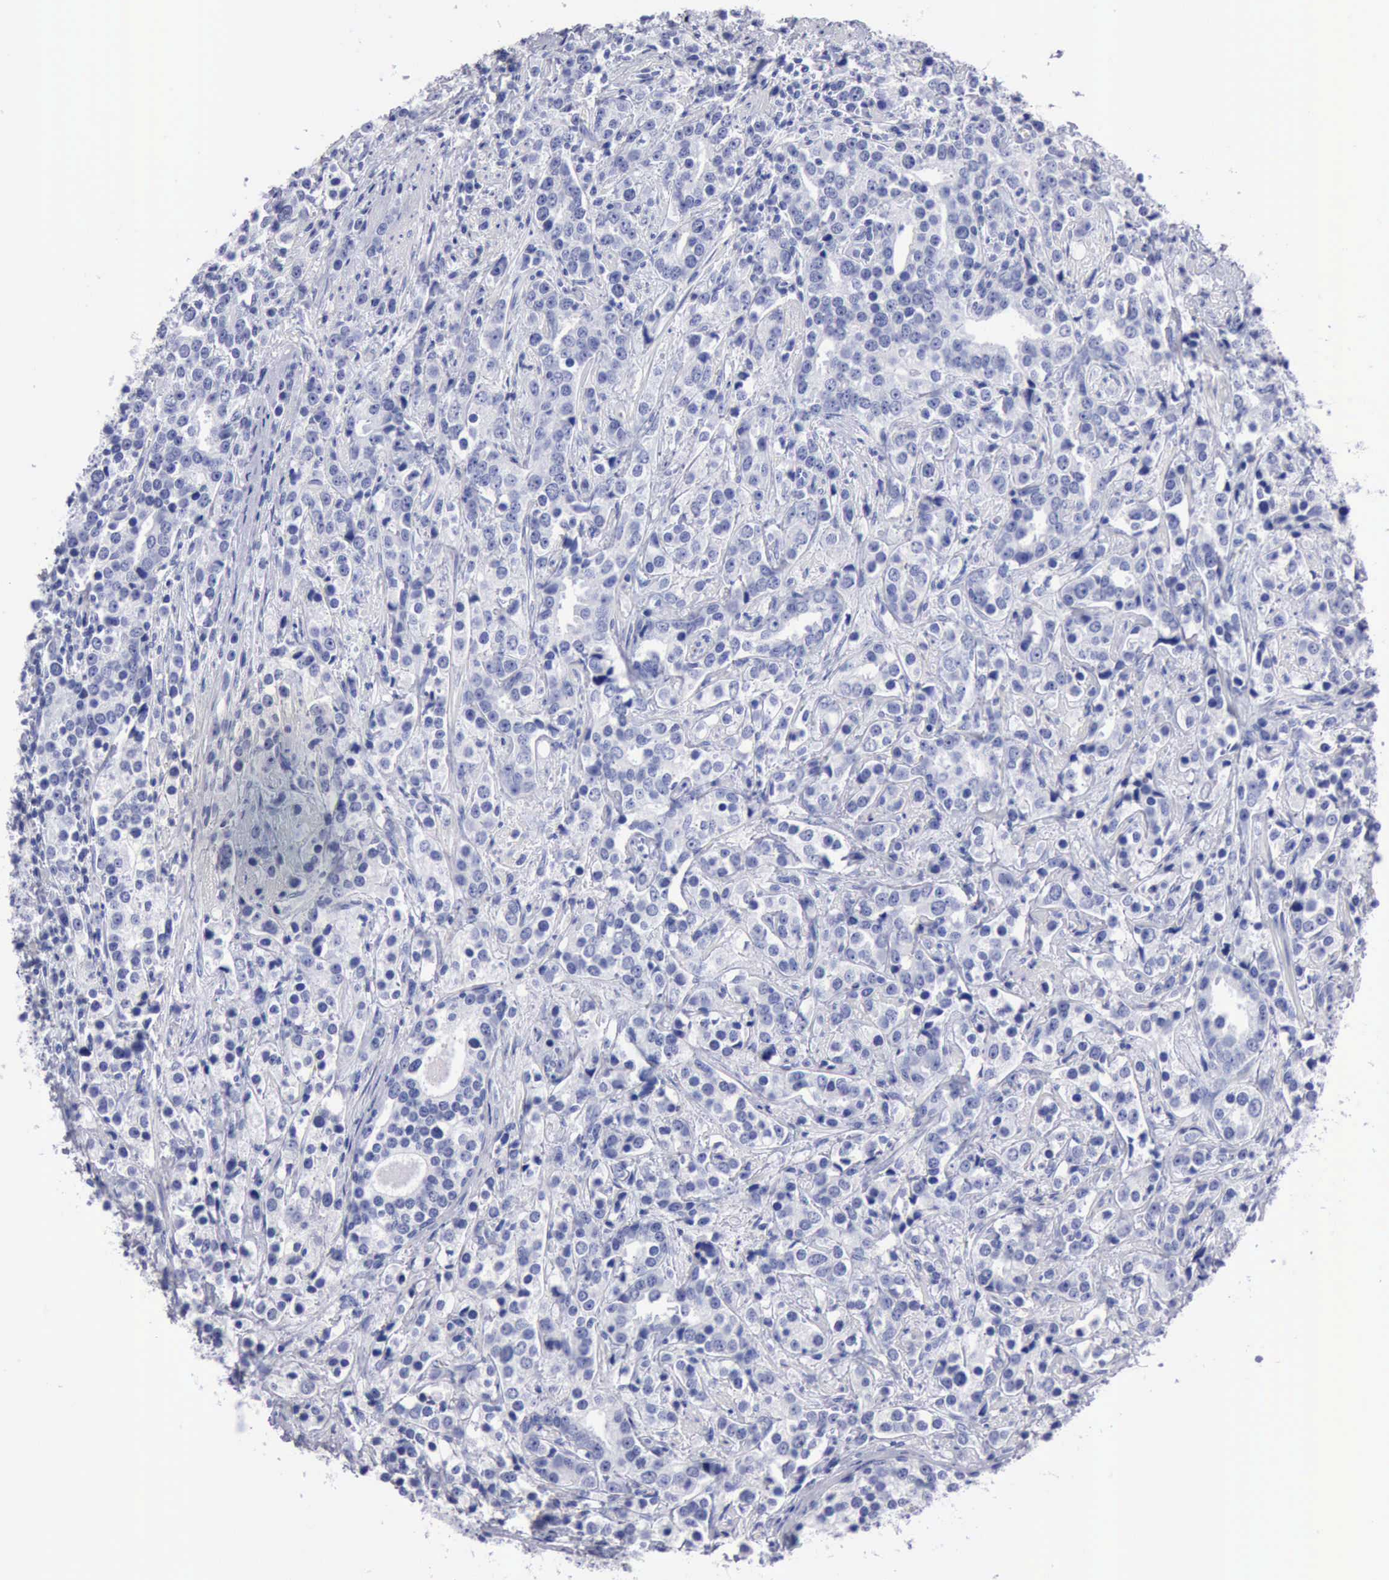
{"staining": {"intensity": "negative", "quantity": "none", "location": "none"}, "tissue": "prostate cancer", "cell_type": "Tumor cells", "image_type": "cancer", "snomed": [{"axis": "morphology", "description": "Adenocarcinoma, High grade"}, {"axis": "topography", "description": "Prostate"}], "caption": "Tumor cells show no significant positivity in prostate cancer (adenocarcinoma (high-grade)).", "gene": "CYP19A1", "patient": {"sex": "male", "age": 71}}